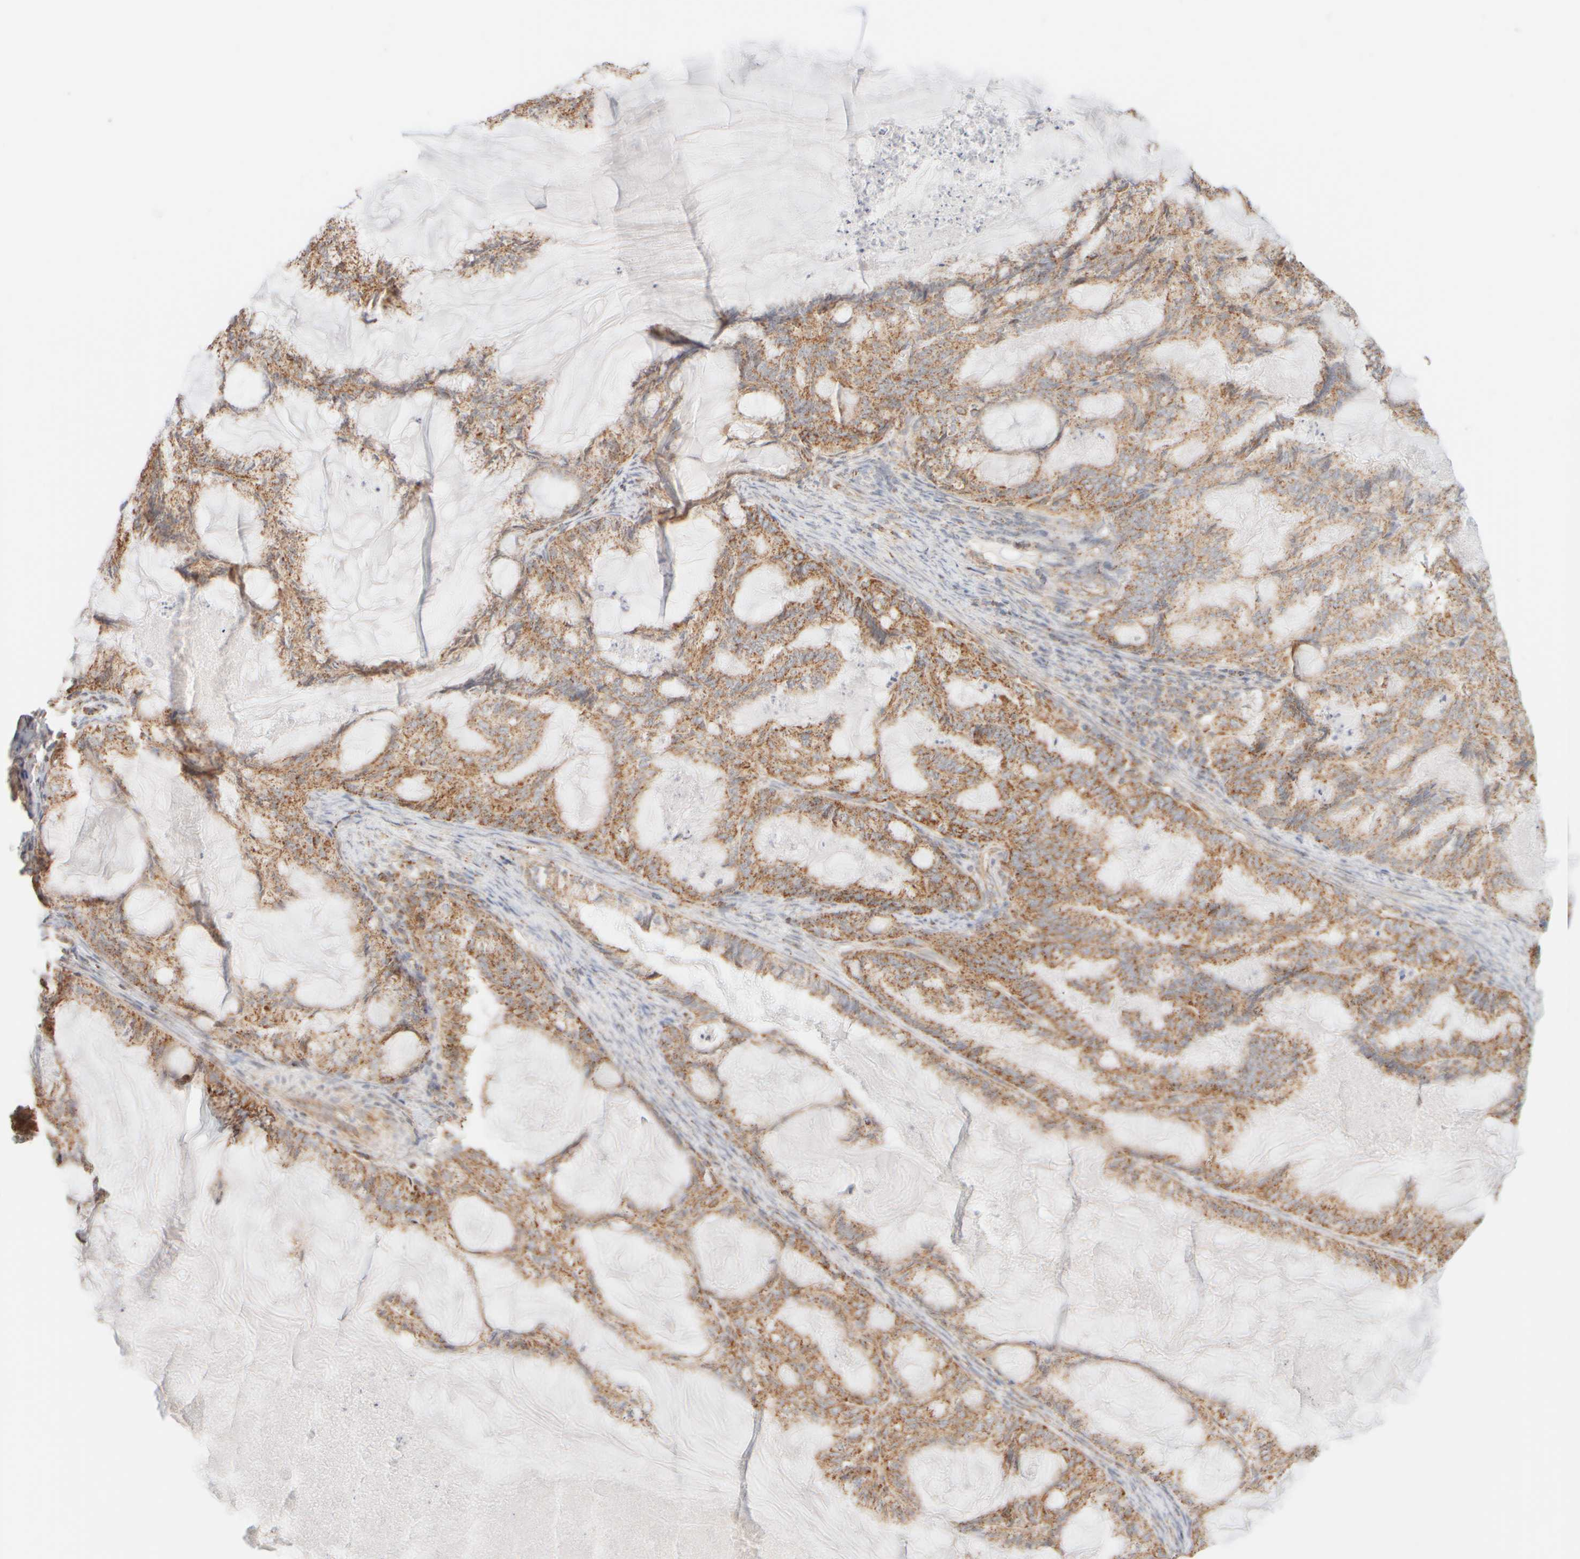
{"staining": {"intensity": "moderate", "quantity": ">75%", "location": "cytoplasmic/membranous"}, "tissue": "endometrial cancer", "cell_type": "Tumor cells", "image_type": "cancer", "snomed": [{"axis": "morphology", "description": "Adenocarcinoma, NOS"}, {"axis": "topography", "description": "Endometrium"}], "caption": "Immunohistochemical staining of human endometrial cancer (adenocarcinoma) displays medium levels of moderate cytoplasmic/membranous protein expression in approximately >75% of tumor cells. The staining was performed using DAB (3,3'-diaminobenzidine), with brown indicating positive protein expression. Nuclei are stained blue with hematoxylin.", "gene": "APBB2", "patient": {"sex": "female", "age": 86}}